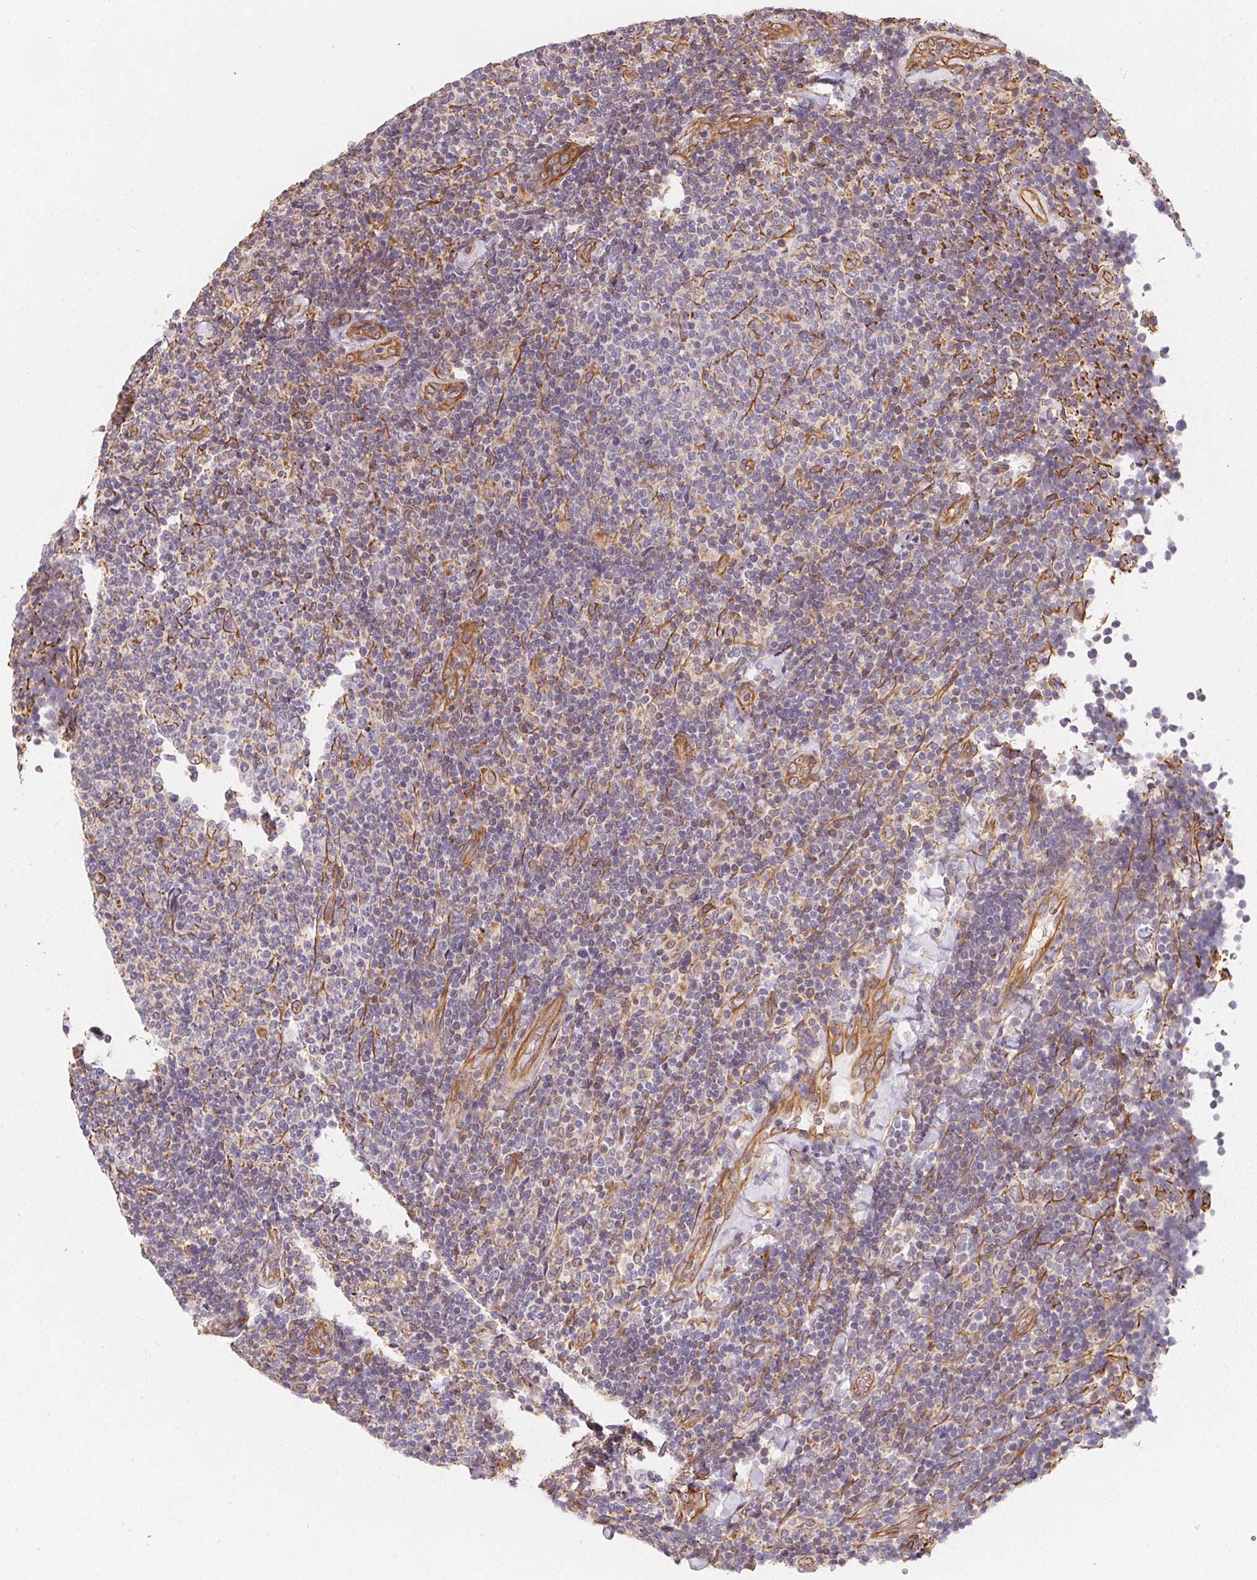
{"staining": {"intensity": "negative", "quantity": "none", "location": "none"}, "tissue": "lymphoma", "cell_type": "Tumor cells", "image_type": "cancer", "snomed": [{"axis": "morphology", "description": "Malignant lymphoma, non-Hodgkin's type, Low grade"}, {"axis": "topography", "description": "Lymph node"}], "caption": "A high-resolution photomicrograph shows immunohistochemistry staining of malignant lymphoma, non-Hodgkin's type (low-grade), which shows no significant expression in tumor cells. (DAB (3,3'-diaminobenzidine) IHC visualized using brightfield microscopy, high magnification).", "gene": "TBKBP1", "patient": {"sex": "male", "age": 52}}